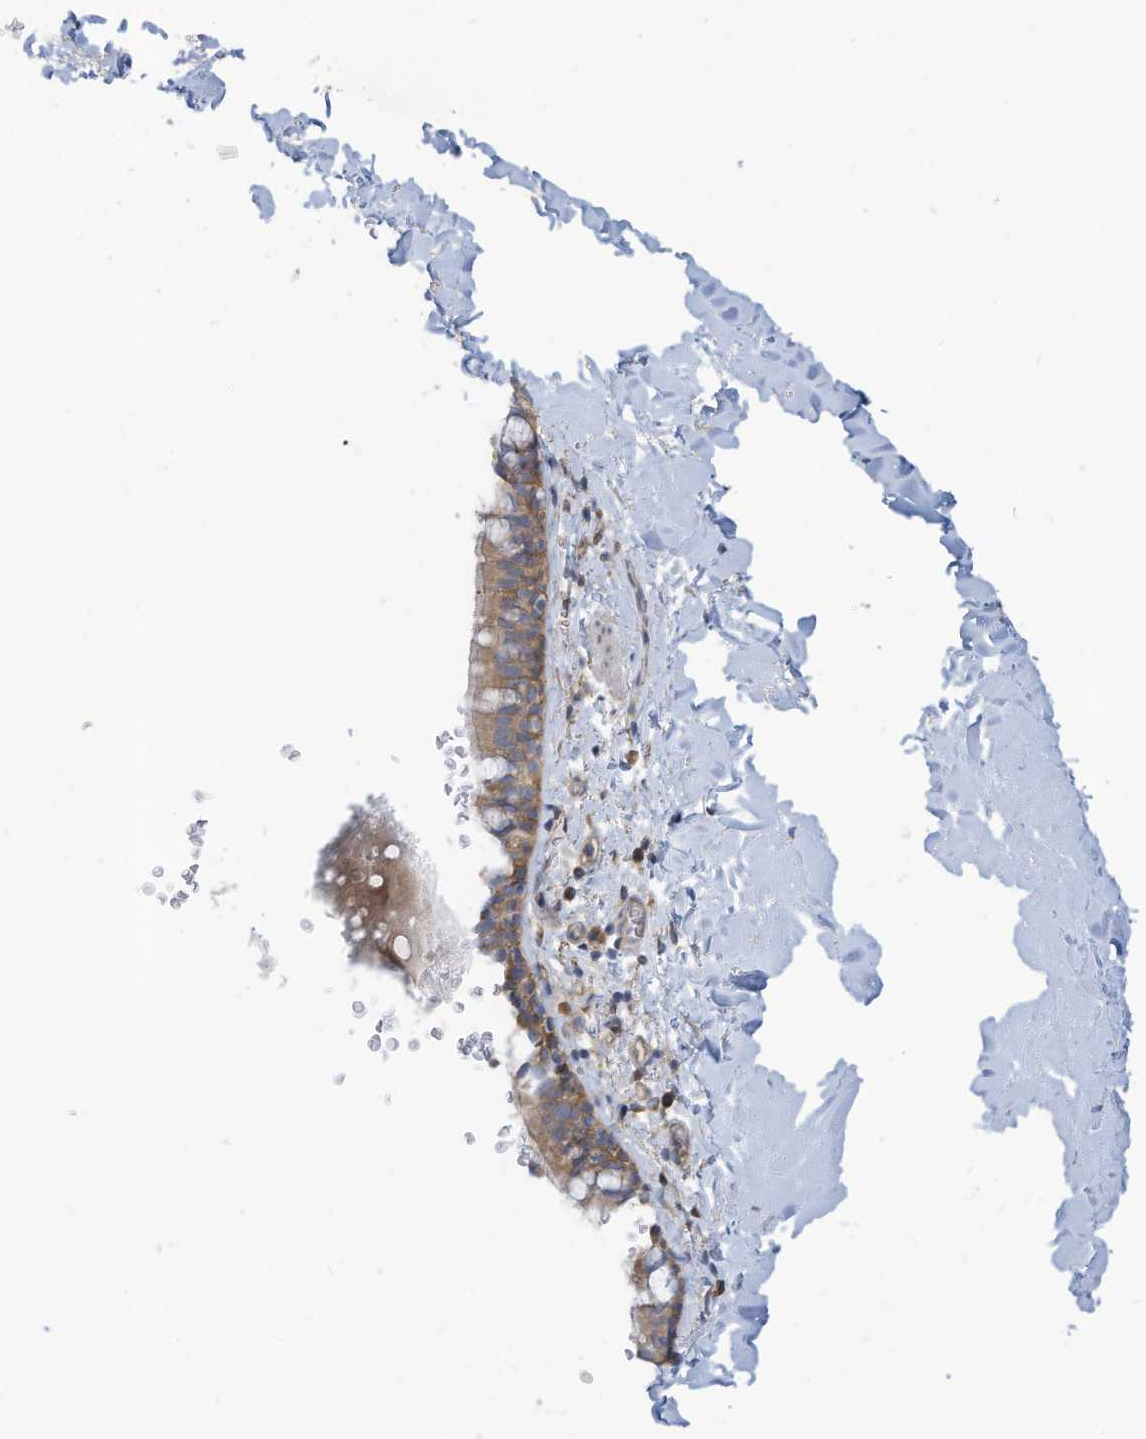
{"staining": {"intensity": "moderate", "quantity": "25%-75%", "location": "cytoplasmic/membranous"}, "tissue": "bronchus", "cell_type": "Respiratory epithelial cells", "image_type": "normal", "snomed": [{"axis": "morphology", "description": "Normal tissue, NOS"}, {"axis": "topography", "description": "Cartilage tissue"}, {"axis": "topography", "description": "Bronchus"}], "caption": "Immunohistochemical staining of unremarkable bronchus exhibits moderate cytoplasmic/membranous protein staining in approximately 25%-75% of respiratory epithelial cells.", "gene": "ADAT2", "patient": {"sex": "female", "age": 36}}